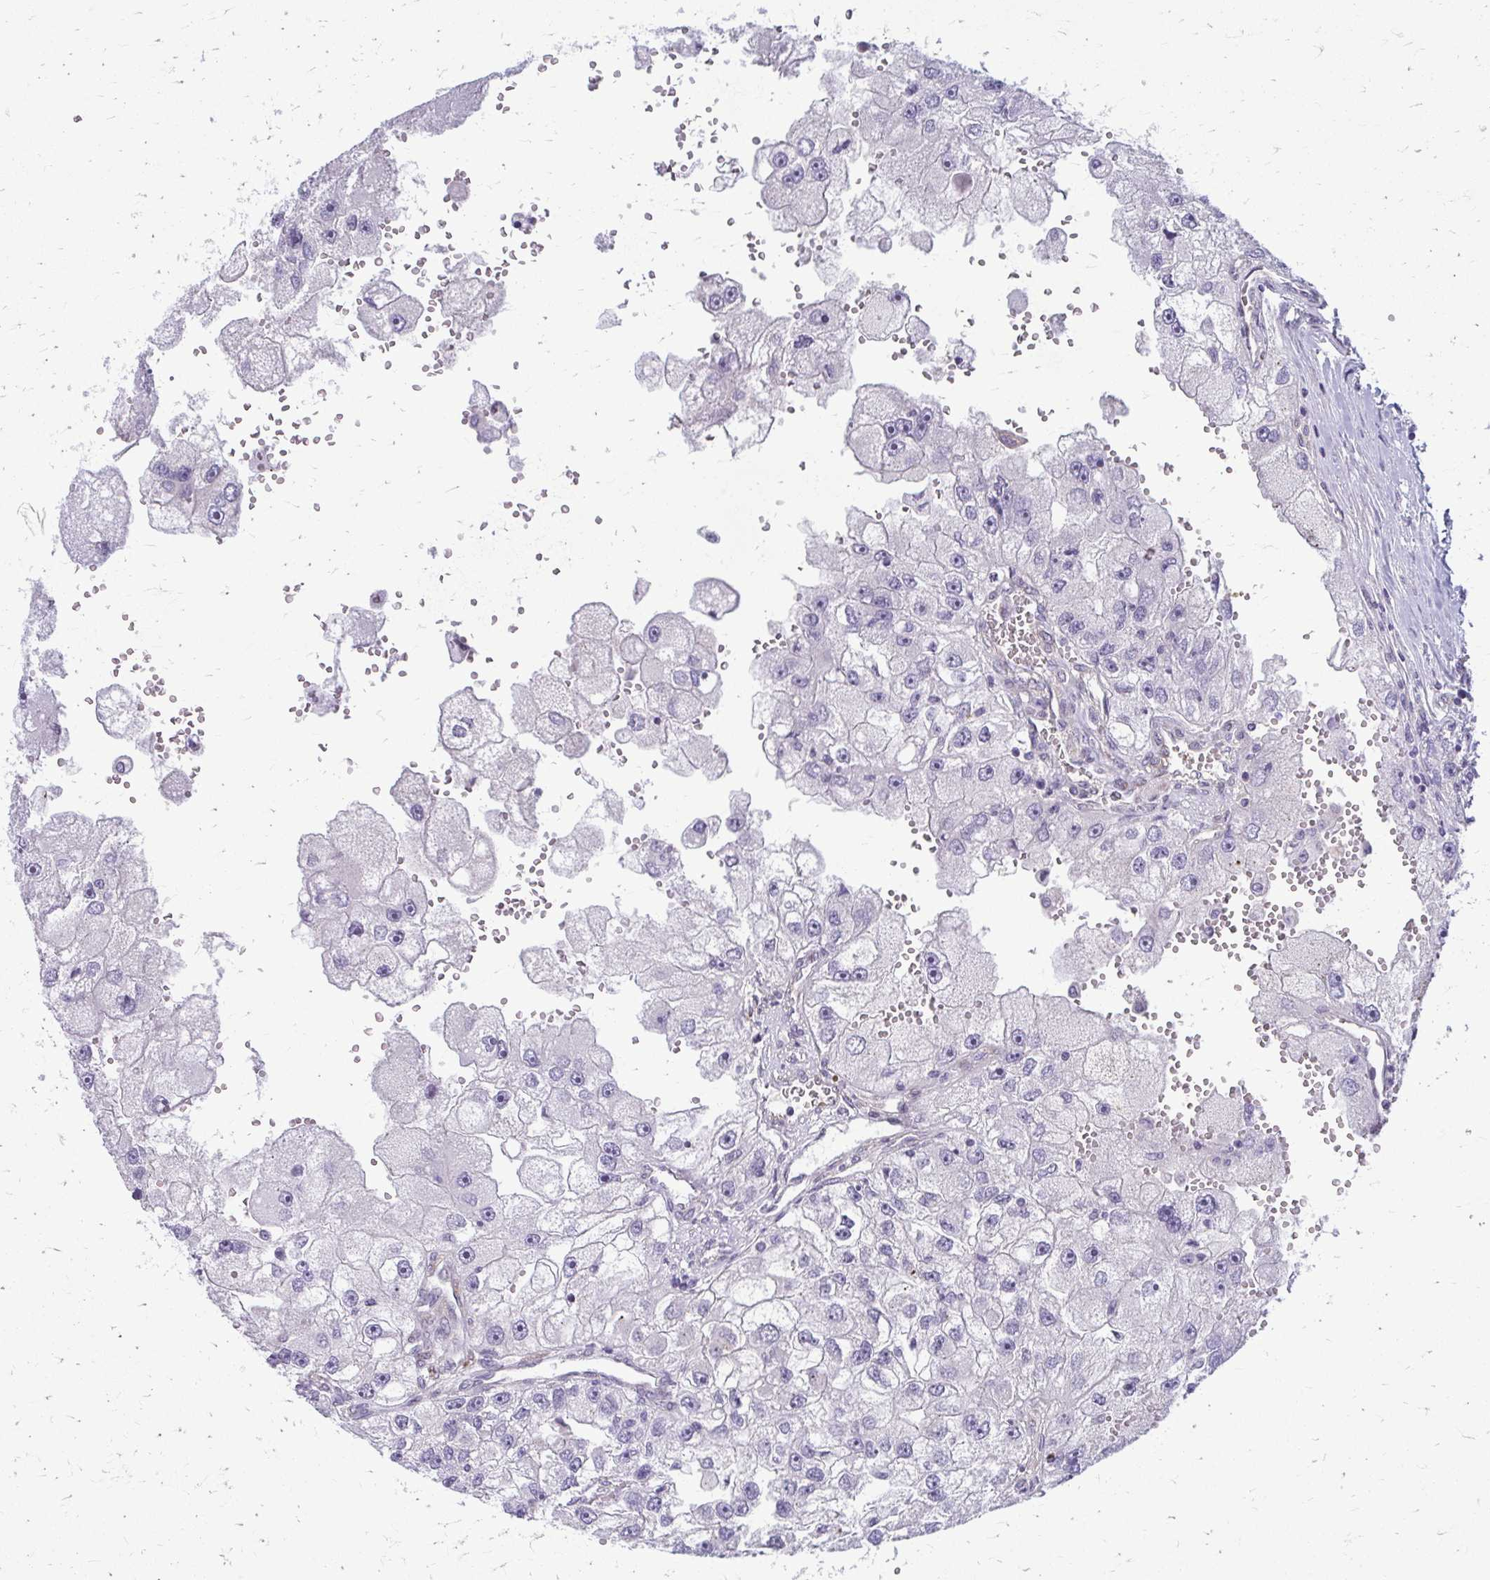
{"staining": {"intensity": "negative", "quantity": "none", "location": "none"}, "tissue": "renal cancer", "cell_type": "Tumor cells", "image_type": "cancer", "snomed": [{"axis": "morphology", "description": "Adenocarcinoma, NOS"}, {"axis": "topography", "description": "Kidney"}], "caption": "A histopathology image of human renal adenocarcinoma is negative for staining in tumor cells. (Brightfield microscopy of DAB (3,3'-diaminobenzidine) immunohistochemistry at high magnification).", "gene": "DEPP1", "patient": {"sex": "male", "age": 63}}